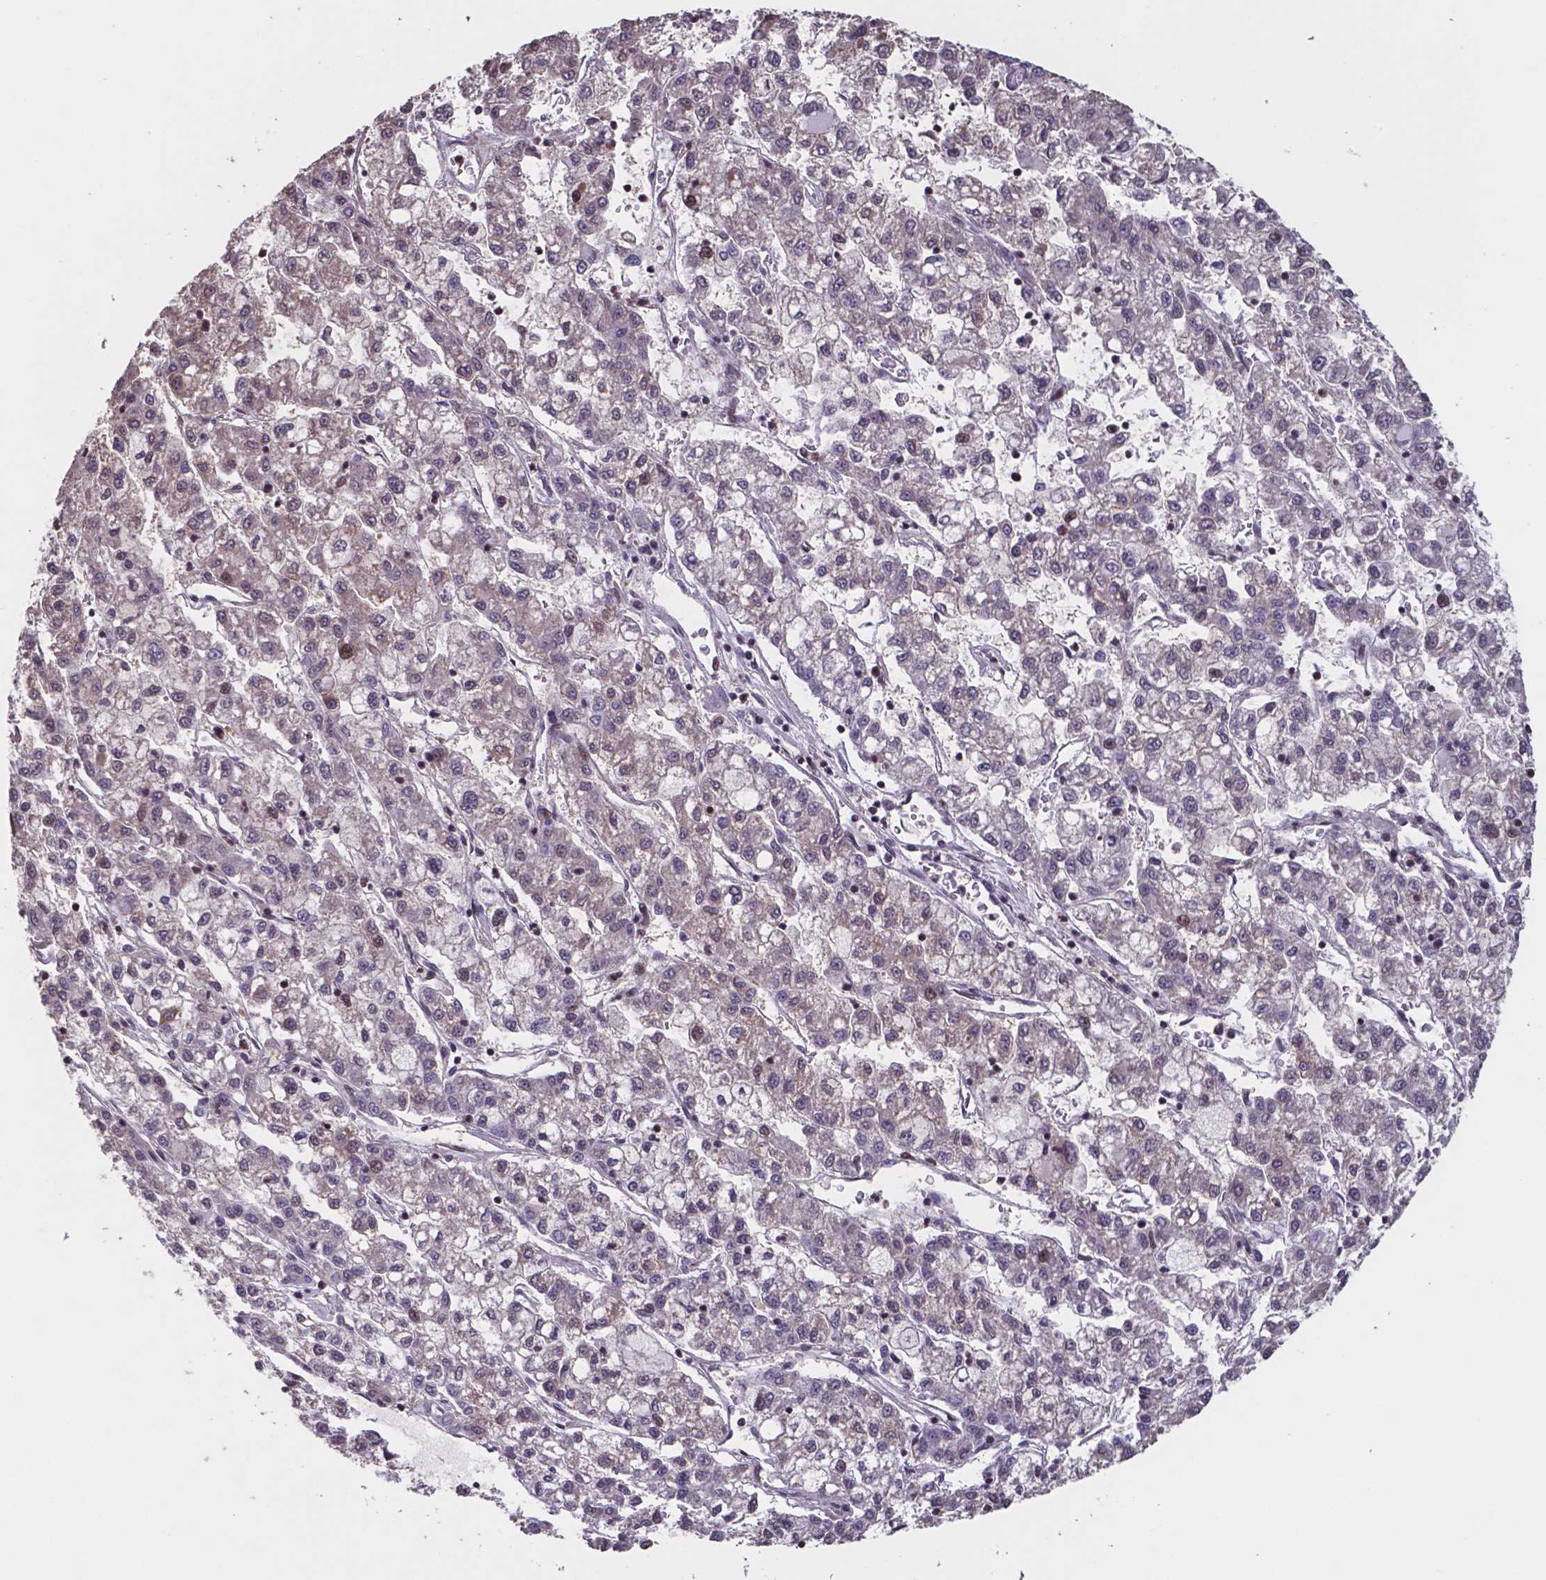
{"staining": {"intensity": "weak", "quantity": "<25%", "location": "nuclear"}, "tissue": "liver cancer", "cell_type": "Tumor cells", "image_type": "cancer", "snomed": [{"axis": "morphology", "description": "Carcinoma, Hepatocellular, NOS"}, {"axis": "topography", "description": "Liver"}], "caption": "This is an IHC image of liver cancer. There is no positivity in tumor cells.", "gene": "MLC1", "patient": {"sex": "male", "age": 40}}